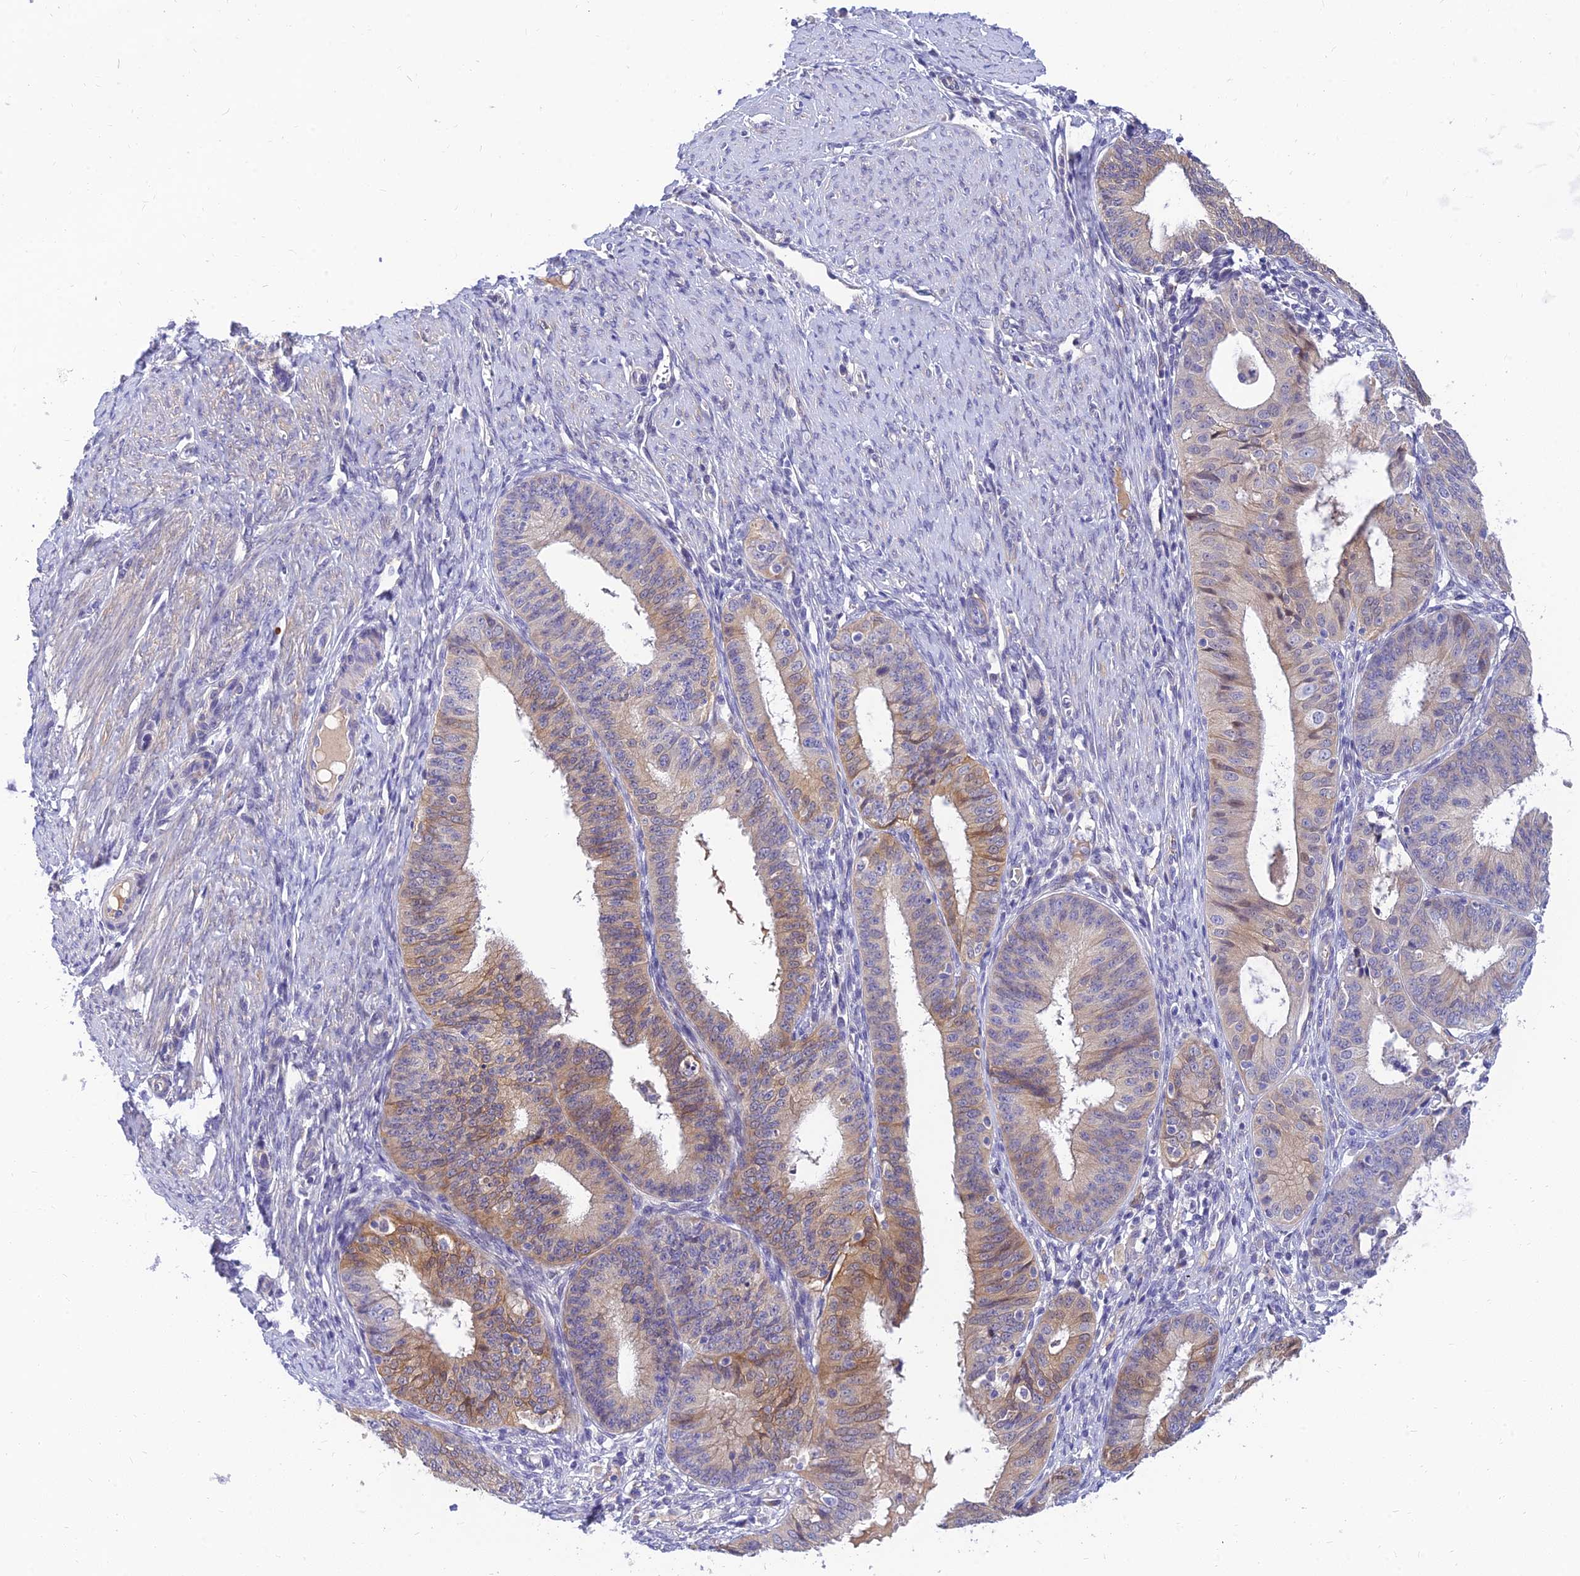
{"staining": {"intensity": "moderate", "quantity": "25%-75%", "location": "cytoplasmic/membranous"}, "tissue": "endometrial cancer", "cell_type": "Tumor cells", "image_type": "cancer", "snomed": [{"axis": "morphology", "description": "Adenocarcinoma, NOS"}, {"axis": "topography", "description": "Endometrium"}], "caption": "Endometrial cancer (adenocarcinoma) stained with IHC exhibits moderate cytoplasmic/membranous staining in about 25%-75% of tumor cells. (DAB (3,3'-diaminobenzidine) = brown stain, brightfield microscopy at high magnification).", "gene": "ANKS4B", "patient": {"sex": "female", "age": 51}}